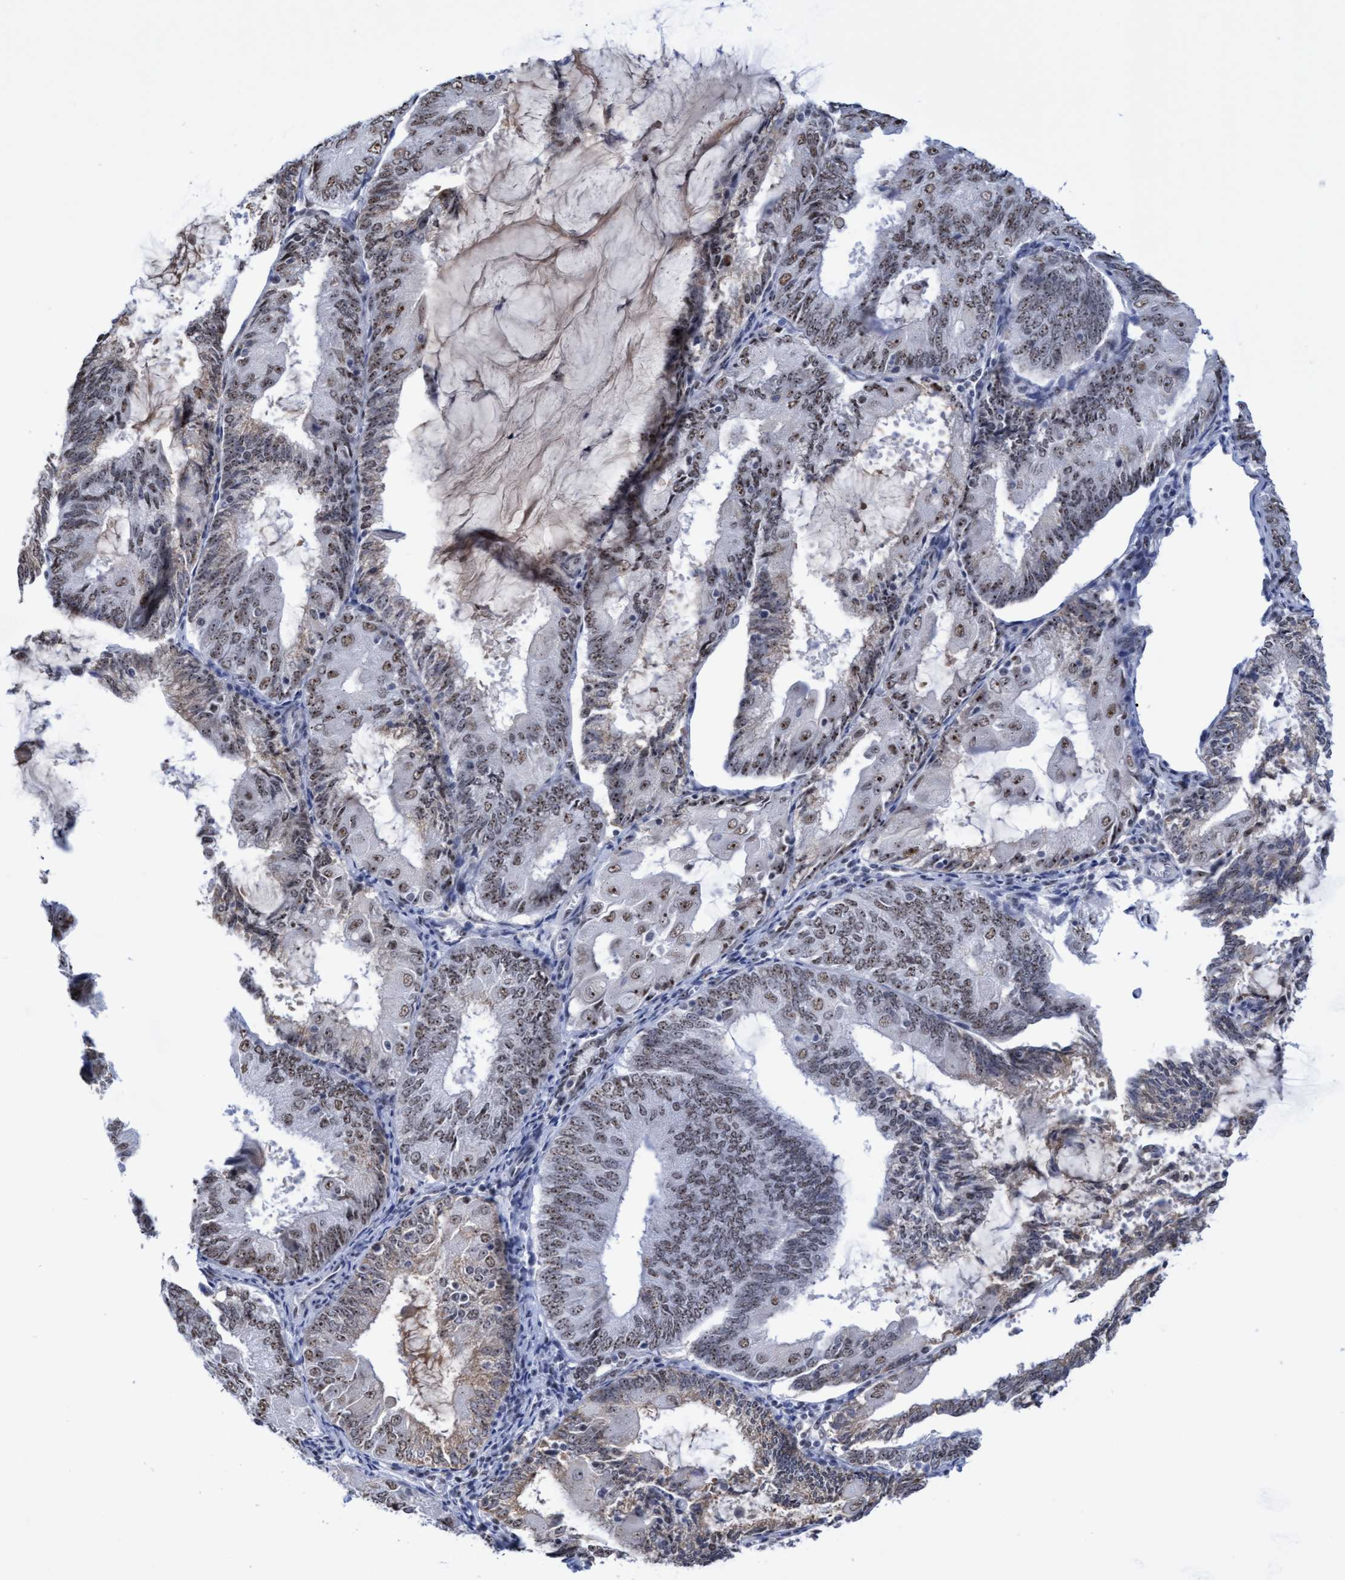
{"staining": {"intensity": "moderate", "quantity": "25%-75%", "location": "cytoplasmic/membranous,nuclear"}, "tissue": "endometrial cancer", "cell_type": "Tumor cells", "image_type": "cancer", "snomed": [{"axis": "morphology", "description": "Adenocarcinoma, NOS"}, {"axis": "topography", "description": "Endometrium"}], "caption": "A photomicrograph of human endometrial adenocarcinoma stained for a protein exhibits moderate cytoplasmic/membranous and nuclear brown staining in tumor cells. (DAB IHC, brown staining for protein, blue staining for nuclei).", "gene": "EFCAB10", "patient": {"sex": "female", "age": 81}}